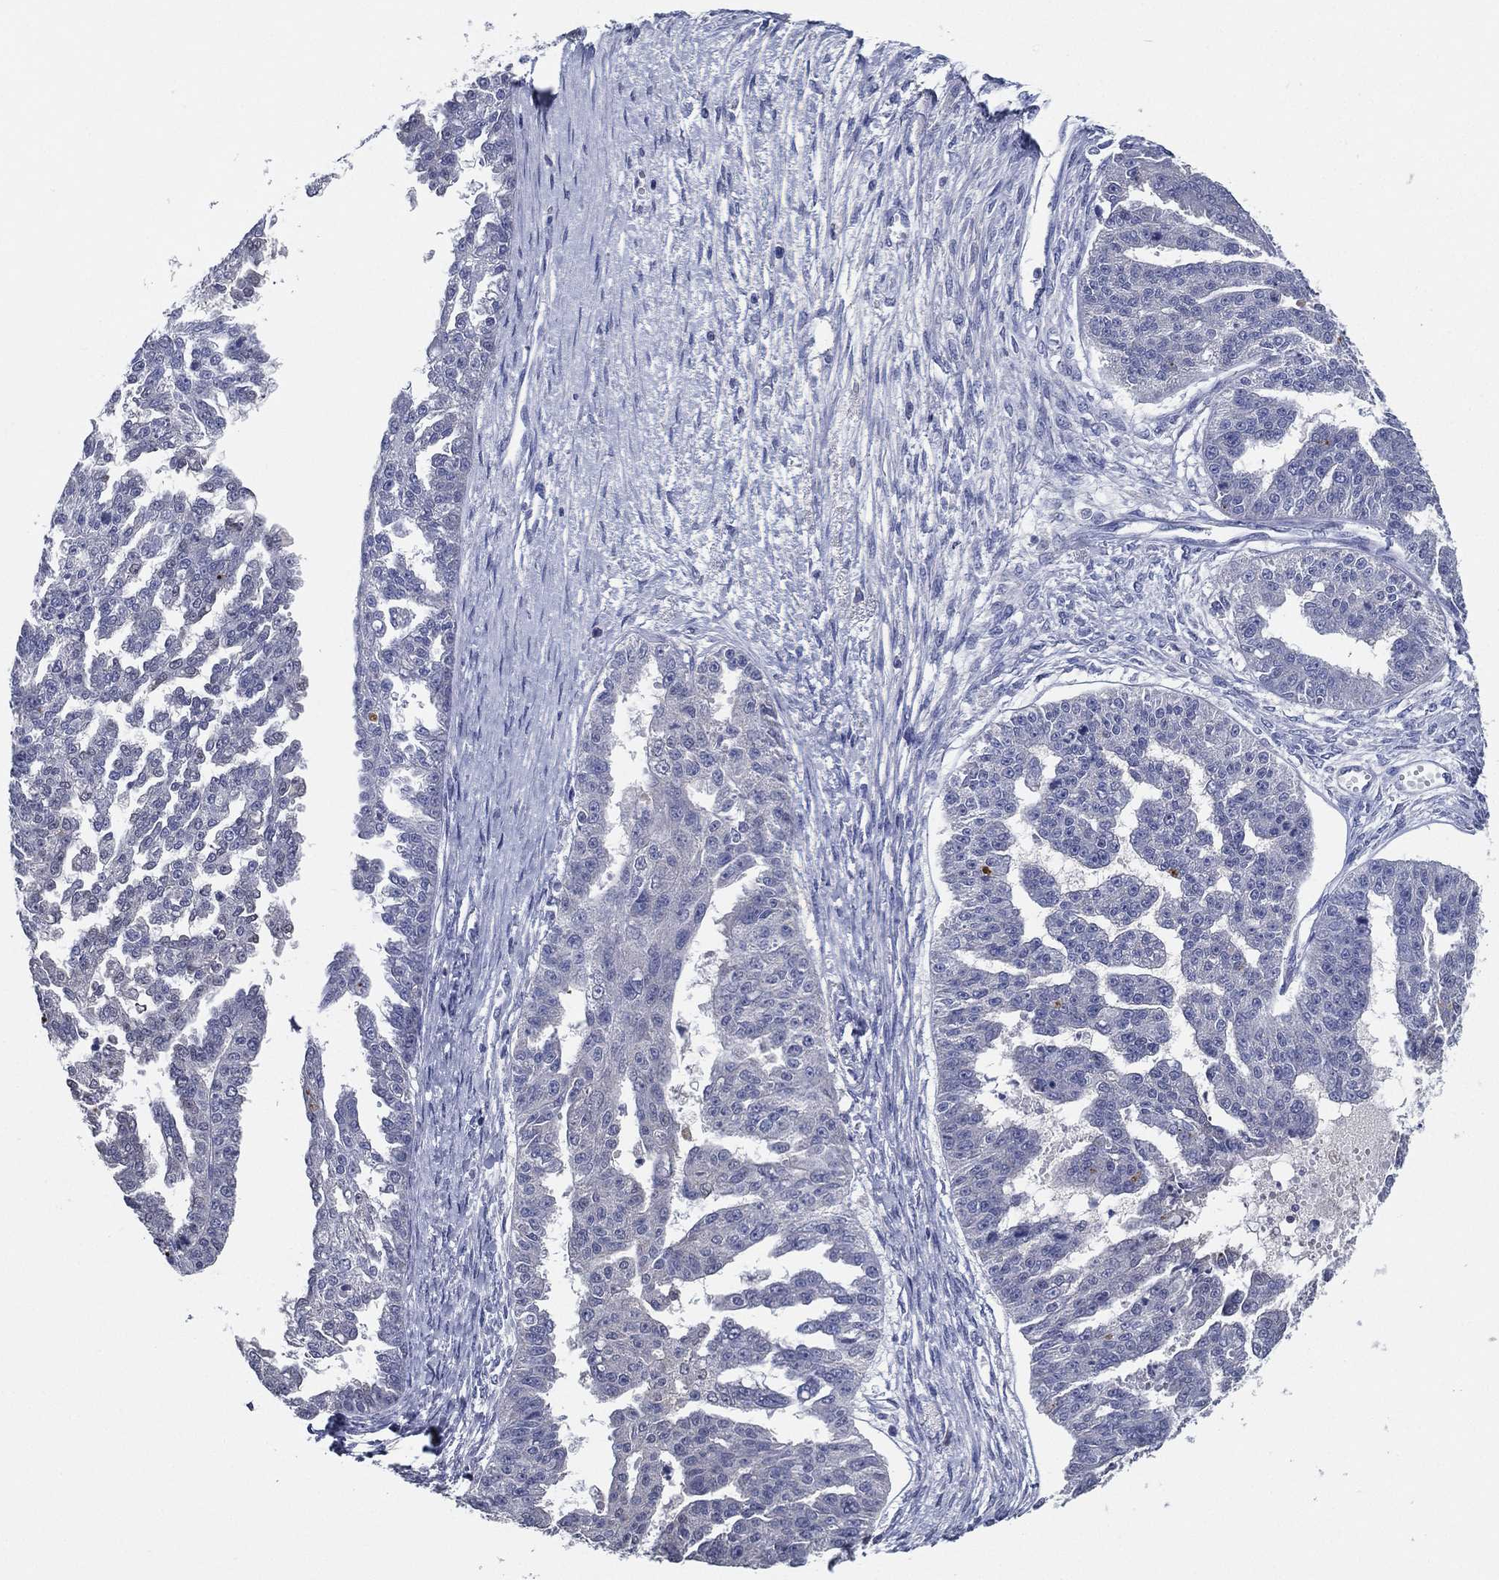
{"staining": {"intensity": "negative", "quantity": "none", "location": "none"}, "tissue": "ovarian cancer", "cell_type": "Tumor cells", "image_type": "cancer", "snomed": [{"axis": "morphology", "description": "Cystadenocarcinoma, serous, NOS"}, {"axis": "topography", "description": "Ovary"}], "caption": "This micrograph is of ovarian cancer (serous cystadenocarcinoma) stained with immunohistochemistry (IHC) to label a protein in brown with the nuclei are counter-stained blue. There is no expression in tumor cells.", "gene": "TFAP2A", "patient": {"sex": "female", "age": 58}}